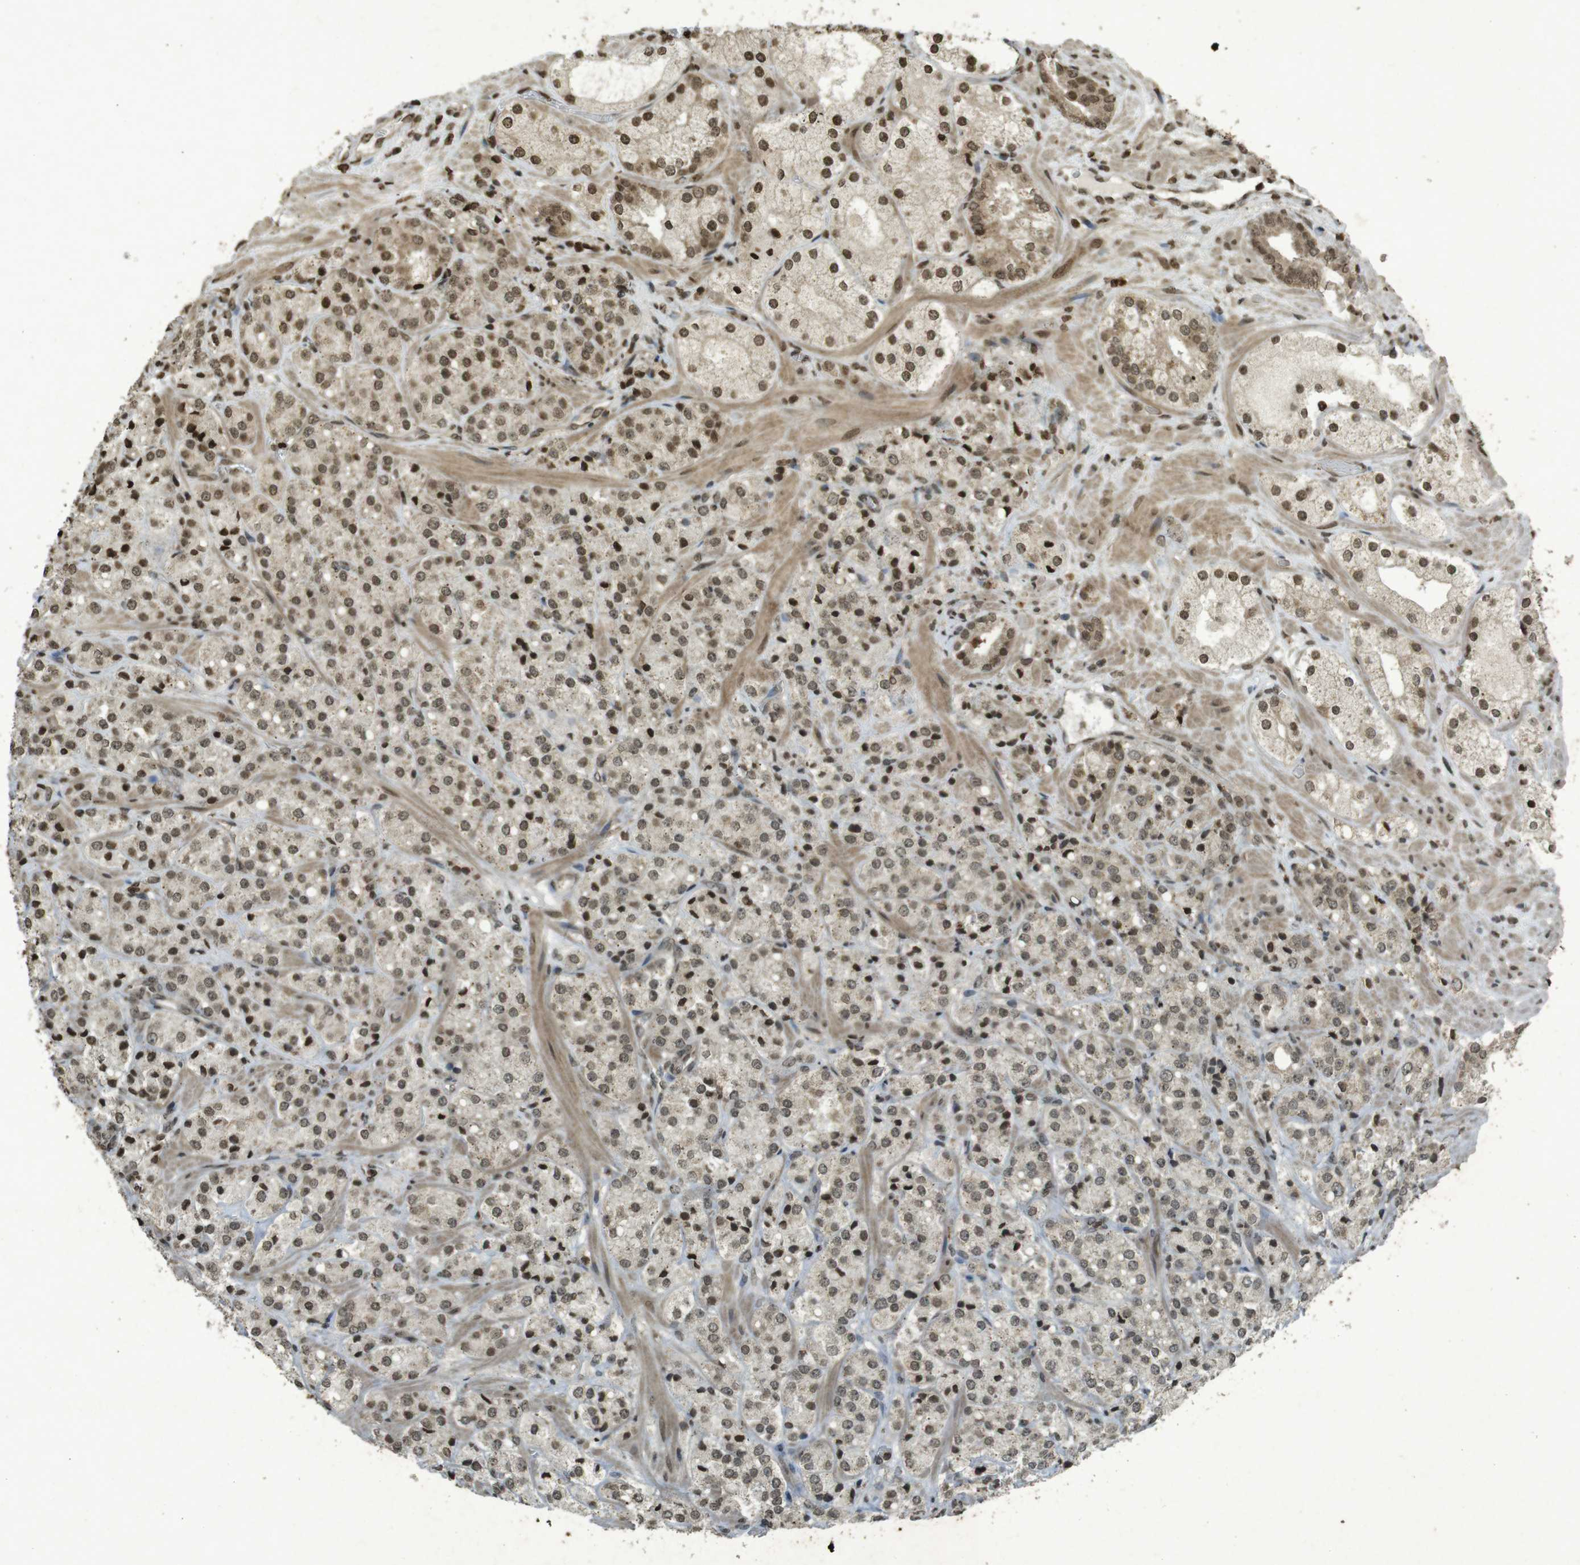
{"staining": {"intensity": "moderate", "quantity": ">75%", "location": "nuclear"}, "tissue": "prostate cancer", "cell_type": "Tumor cells", "image_type": "cancer", "snomed": [{"axis": "morphology", "description": "Adenocarcinoma, High grade"}, {"axis": "topography", "description": "Prostate"}], "caption": "Protein staining of prostate cancer (high-grade adenocarcinoma) tissue shows moderate nuclear staining in approximately >75% of tumor cells.", "gene": "ORC4", "patient": {"sex": "male", "age": 64}}